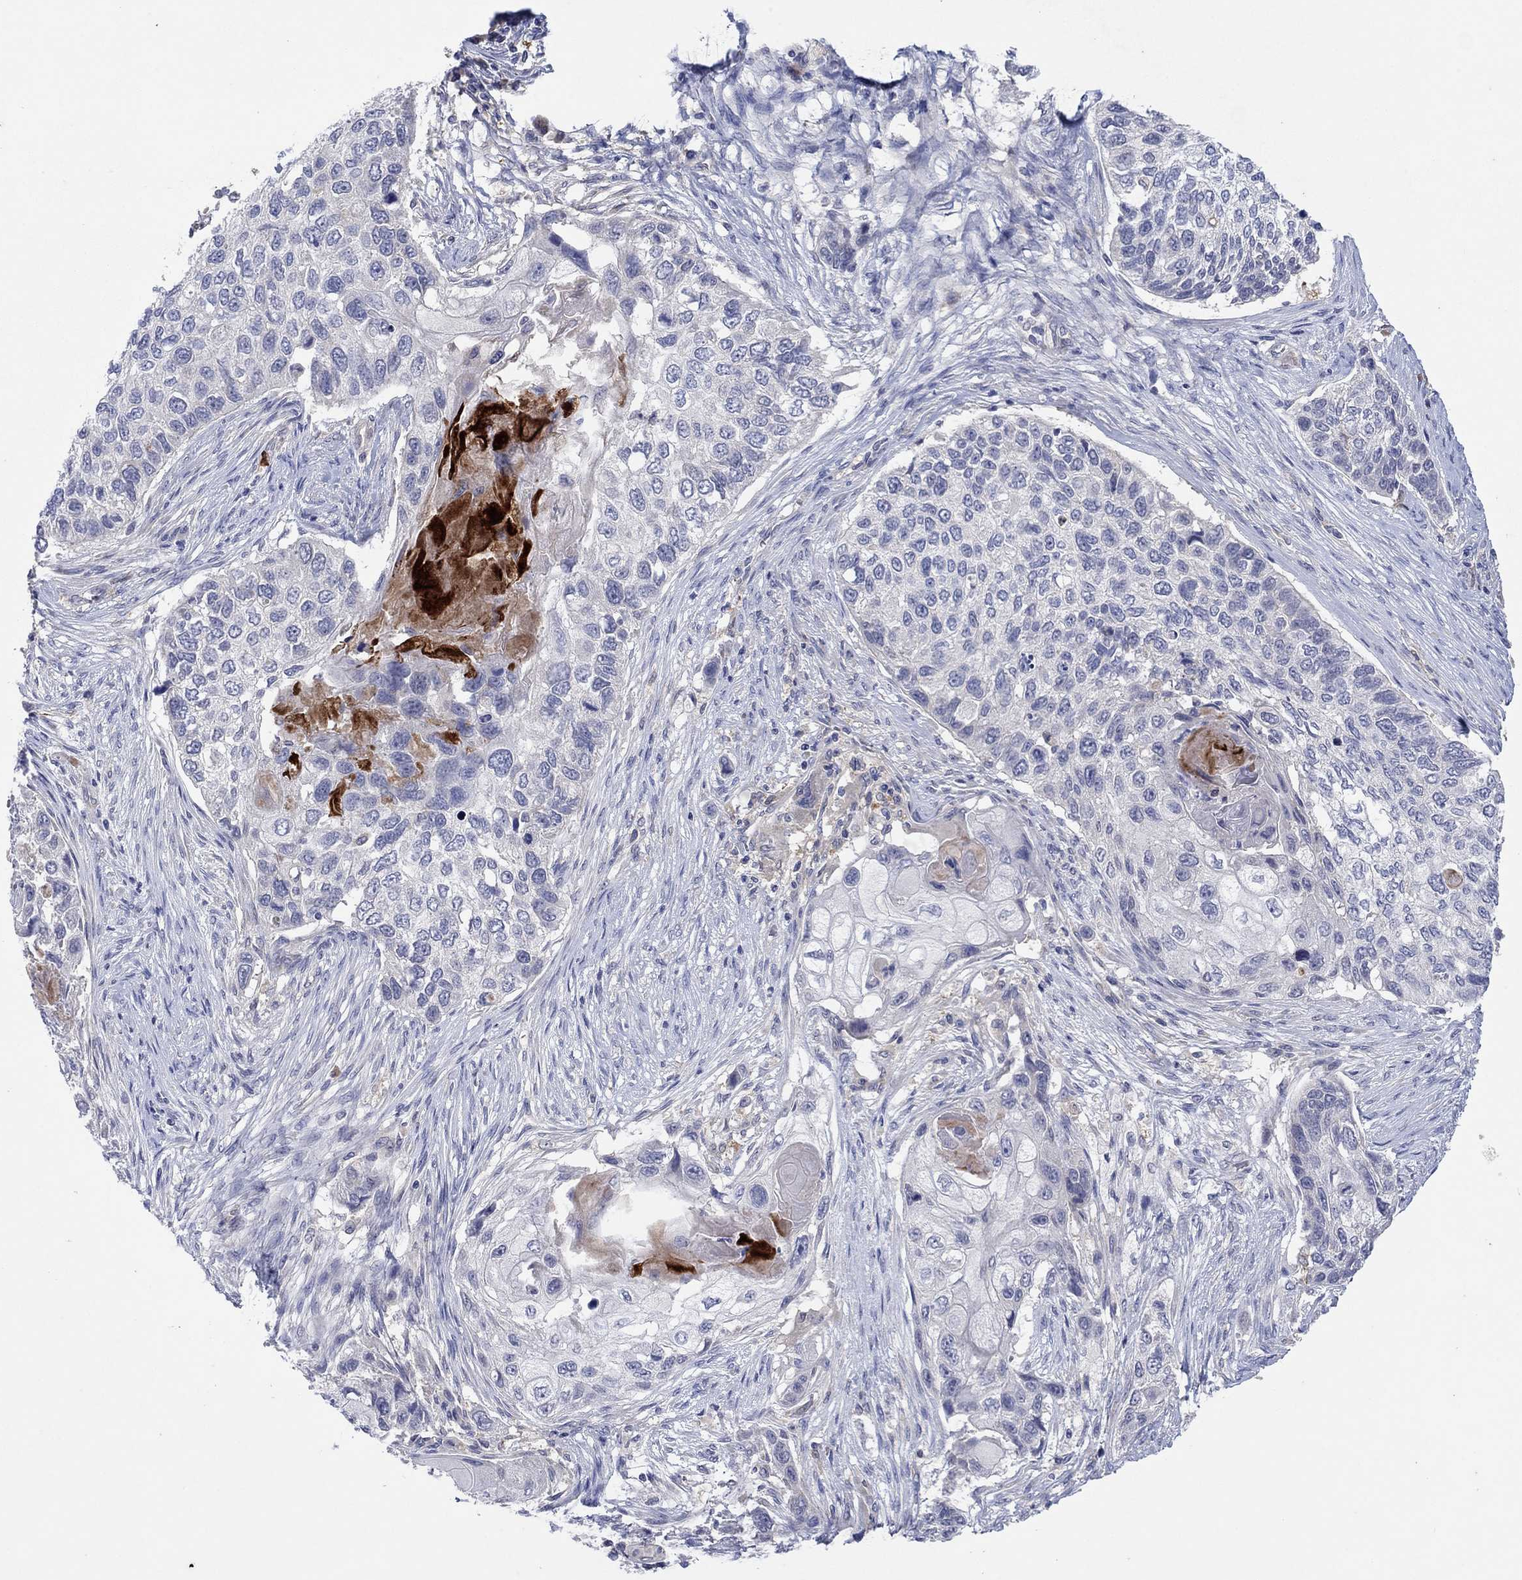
{"staining": {"intensity": "negative", "quantity": "none", "location": "none"}, "tissue": "lung cancer", "cell_type": "Tumor cells", "image_type": "cancer", "snomed": [{"axis": "morphology", "description": "Normal tissue, NOS"}, {"axis": "morphology", "description": "Squamous cell carcinoma, NOS"}, {"axis": "topography", "description": "Bronchus"}, {"axis": "topography", "description": "Lung"}], "caption": "A high-resolution photomicrograph shows immunohistochemistry staining of lung squamous cell carcinoma, which shows no significant expression in tumor cells.", "gene": "PLCL2", "patient": {"sex": "male", "age": 69}}